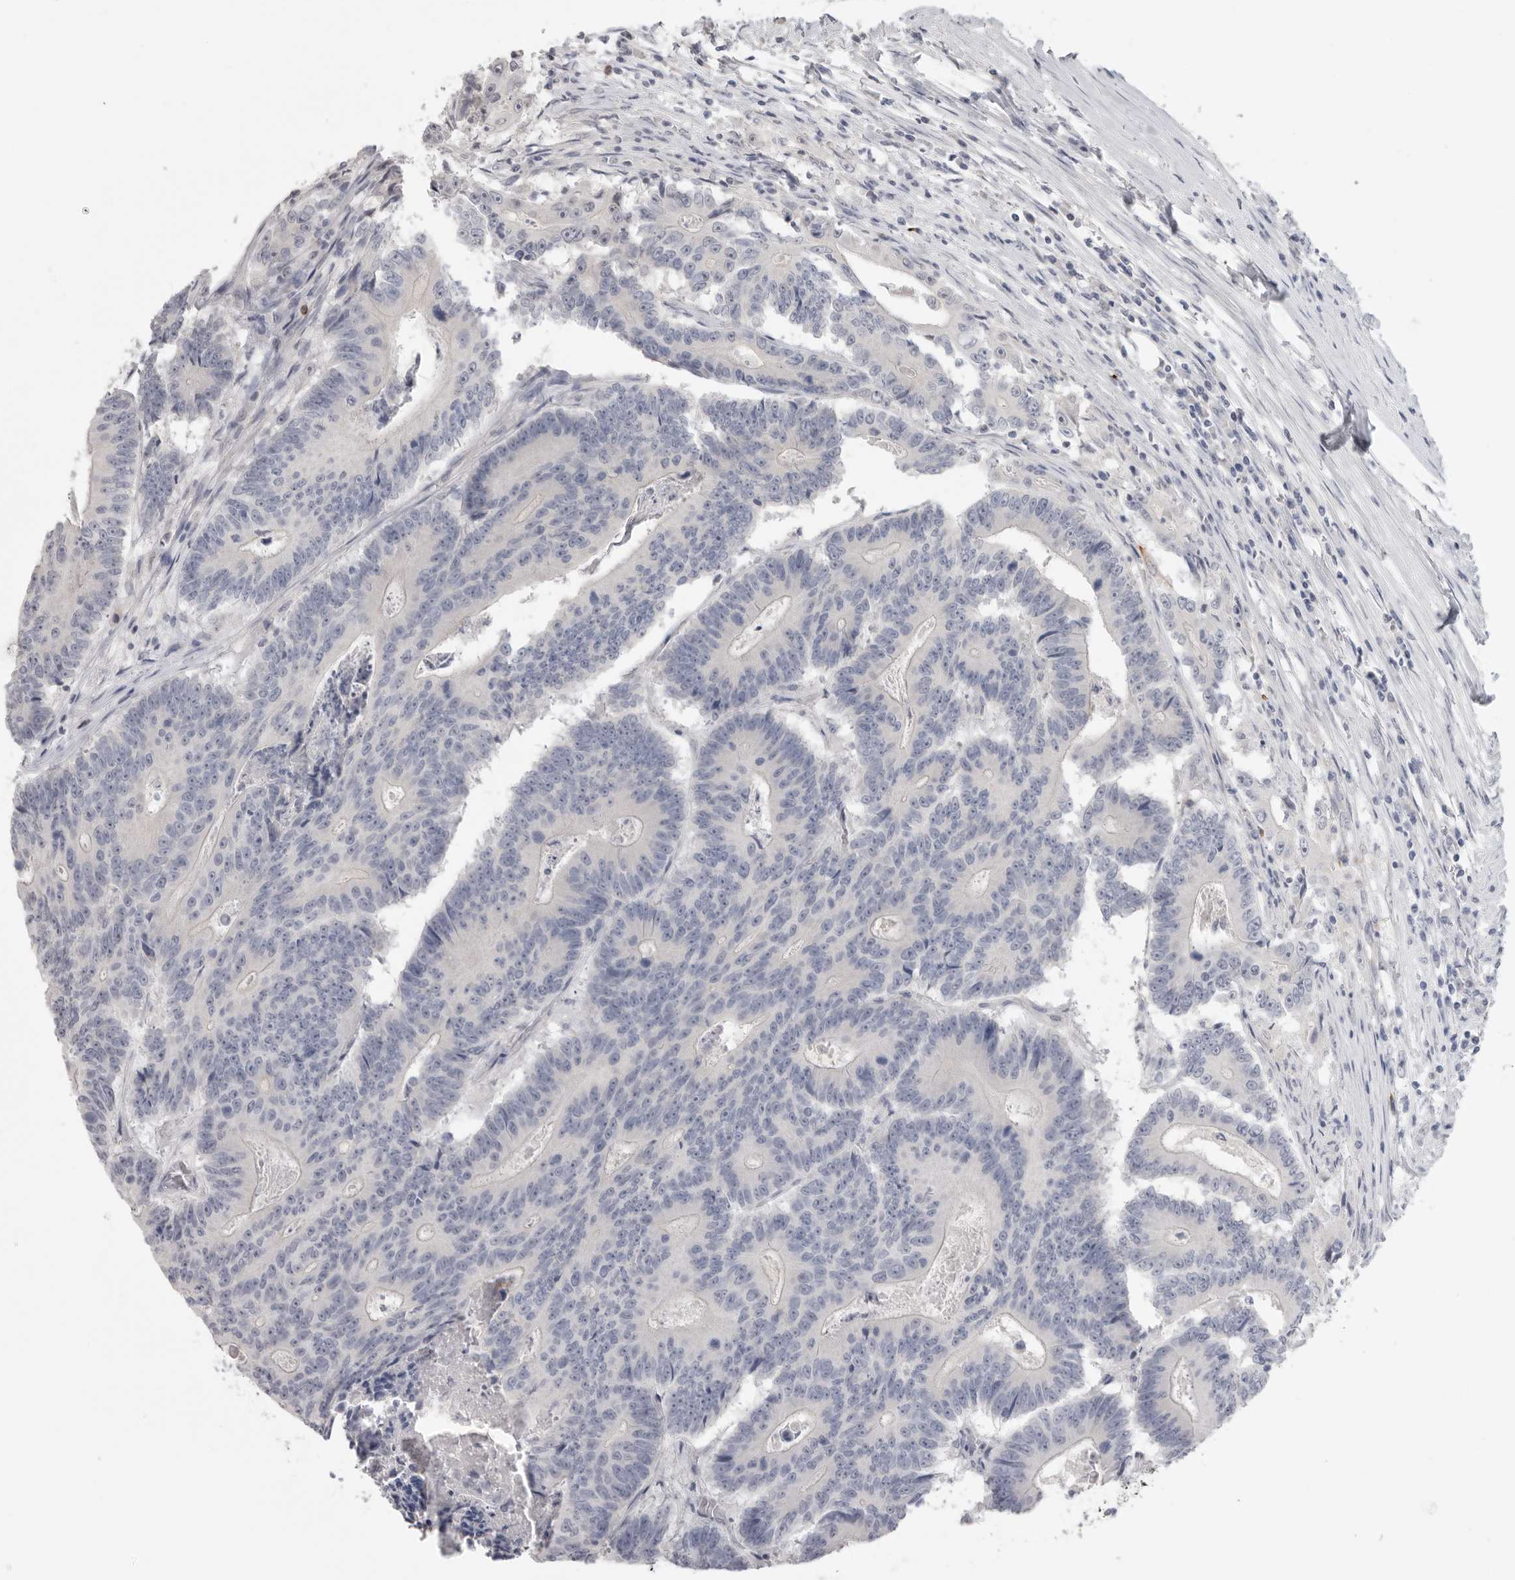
{"staining": {"intensity": "negative", "quantity": "none", "location": "none"}, "tissue": "colorectal cancer", "cell_type": "Tumor cells", "image_type": "cancer", "snomed": [{"axis": "morphology", "description": "Adenocarcinoma, NOS"}, {"axis": "topography", "description": "Colon"}], "caption": "Tumor cells show no significant protein expression in colorectal adenocarcinoma. (DAB (3,3'-diaminobenzidine) IHC, high magnification).", "gene": "XIRP1", "patient": {"sex": "male", "age": 83}}